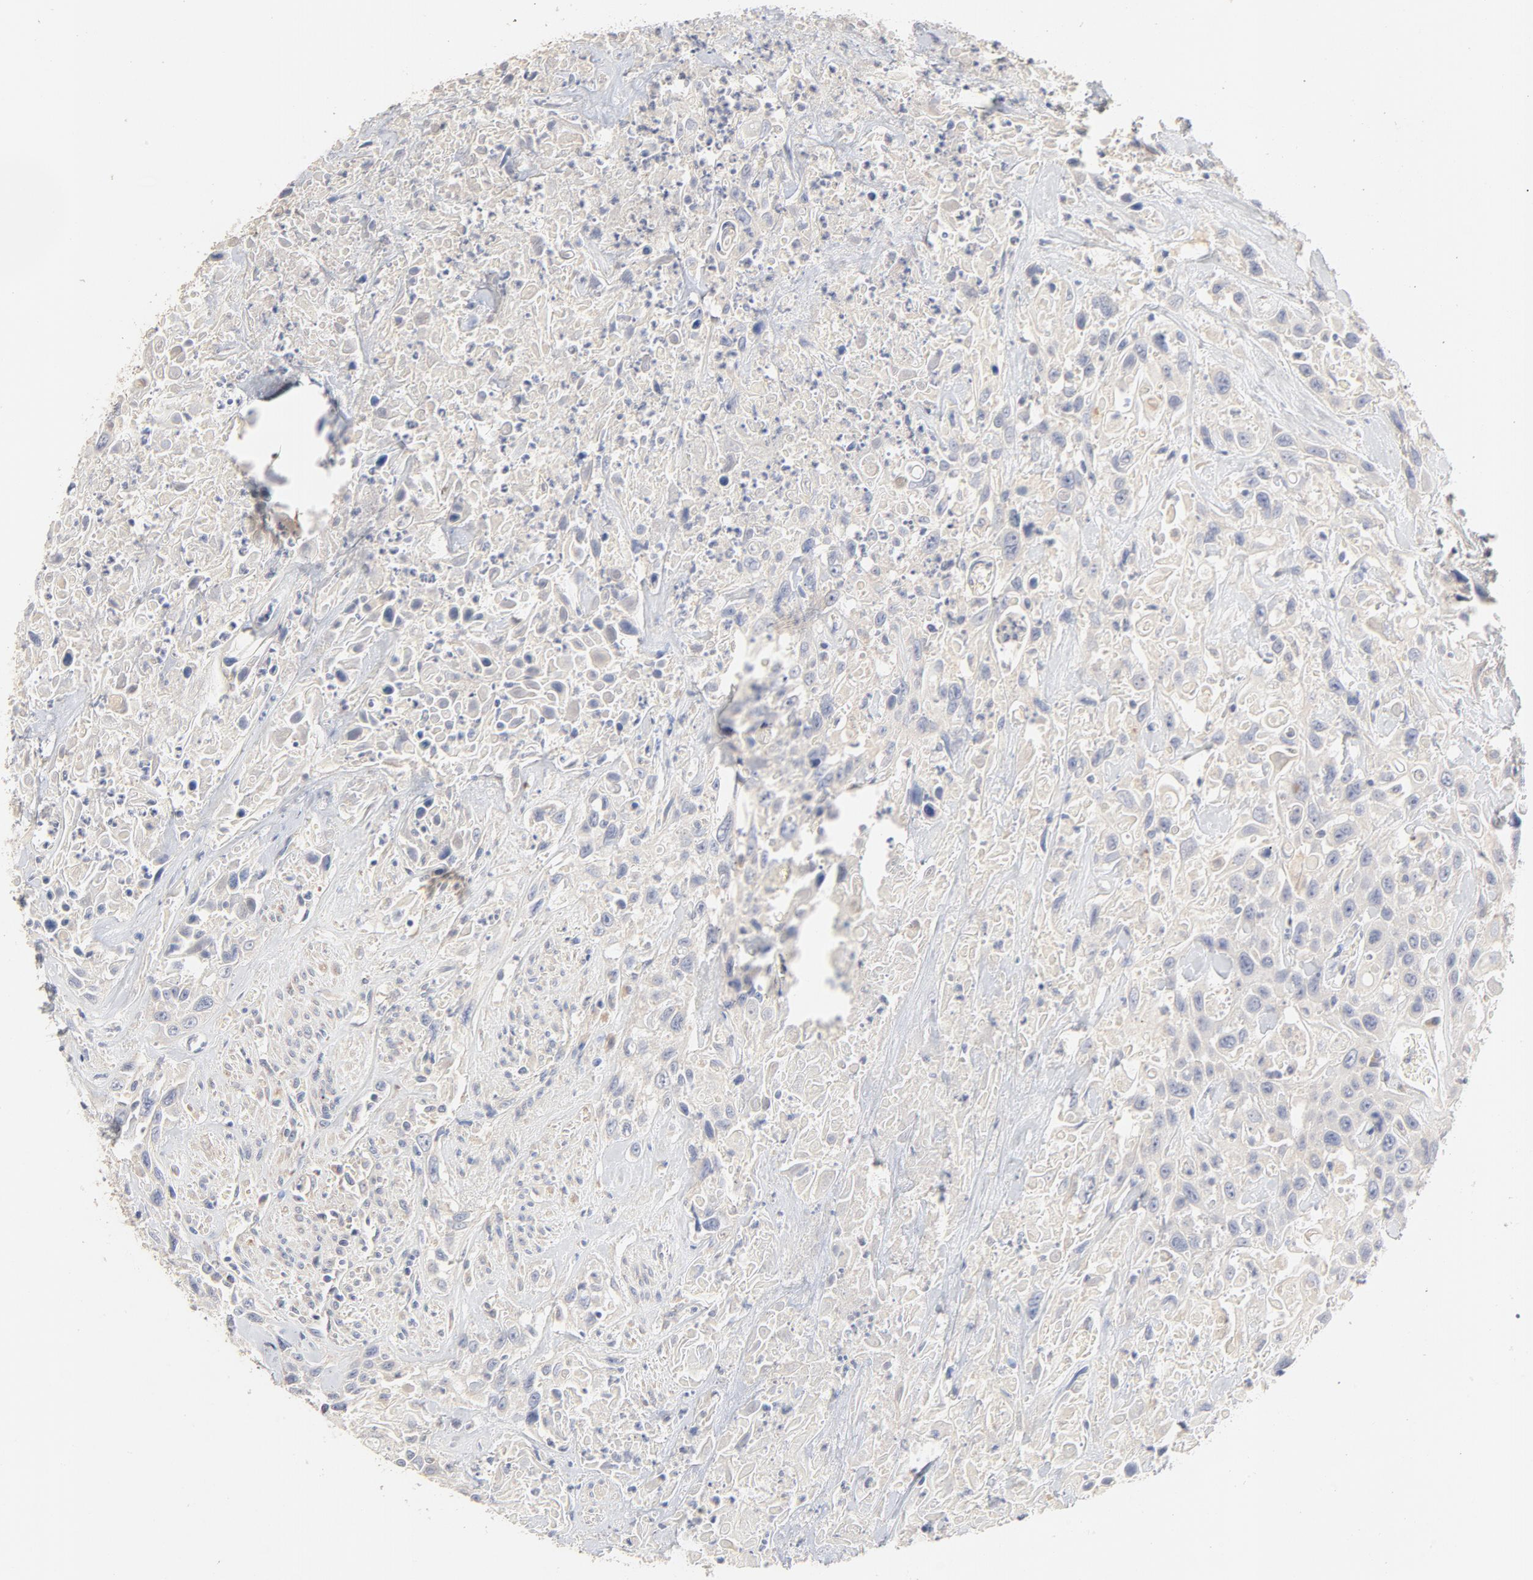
{"staining": {"intensity": "negative", "quantity": "none", "location": "none"}, "tissue": "urothelial cancer", "cell_type": "Tumor cells", "image_type": "cancer", "snomed": [{"axis": "morphology", "description": "Urothelial carcinoma, High grade"}, {"axis": "topography", "description": "Urinary bladder"}], "caption": "Human urothelial cancer stained for a protein using immunohistochemistry shows no expression in tumor cells.", "gene": "FCGBP", "patient": {"sex": "female", "age": 84}}